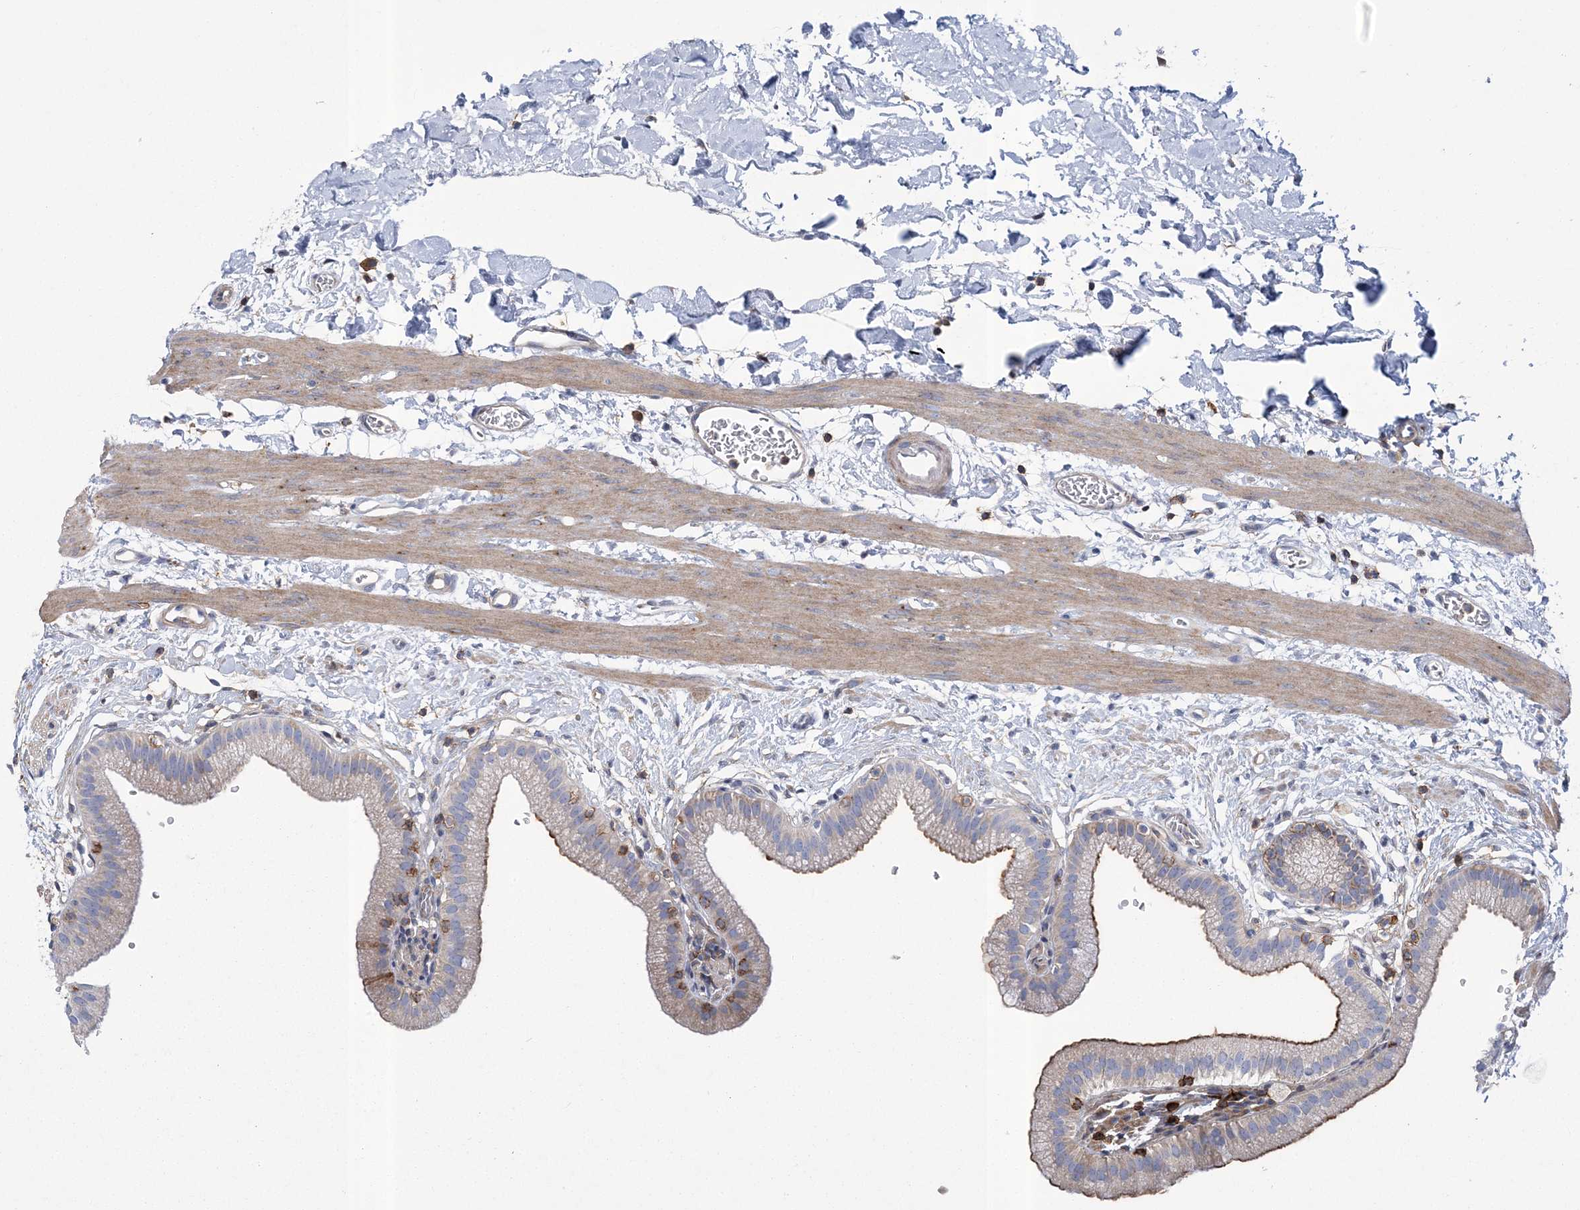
{"staining": {"intensity": "moderate", "quantity": "25%-75%", "location": "cytoplasmic/membranous"}, "tissue": "gallbladder", "cell_type": "Glandular cells", "image_type": "normal", "snomed": [{"axis": "morphology", "description": "Normal tissue, NOS"}, {"axis": "topography", "description": "Gallbladder"}], "caption": "Immunohistochemistry (DAB (3,3'-diaminobenzidine)) staining of unremarkable human gallbladder reveals moderate cytoplasmic/membranous protein staining in about 25%-75% of glandular cells. (DAB IHC, brown staining for protein, blue staining for nuclei).", "gene": "ARSJ", "patient": {"sex": "male", "age": 55}}